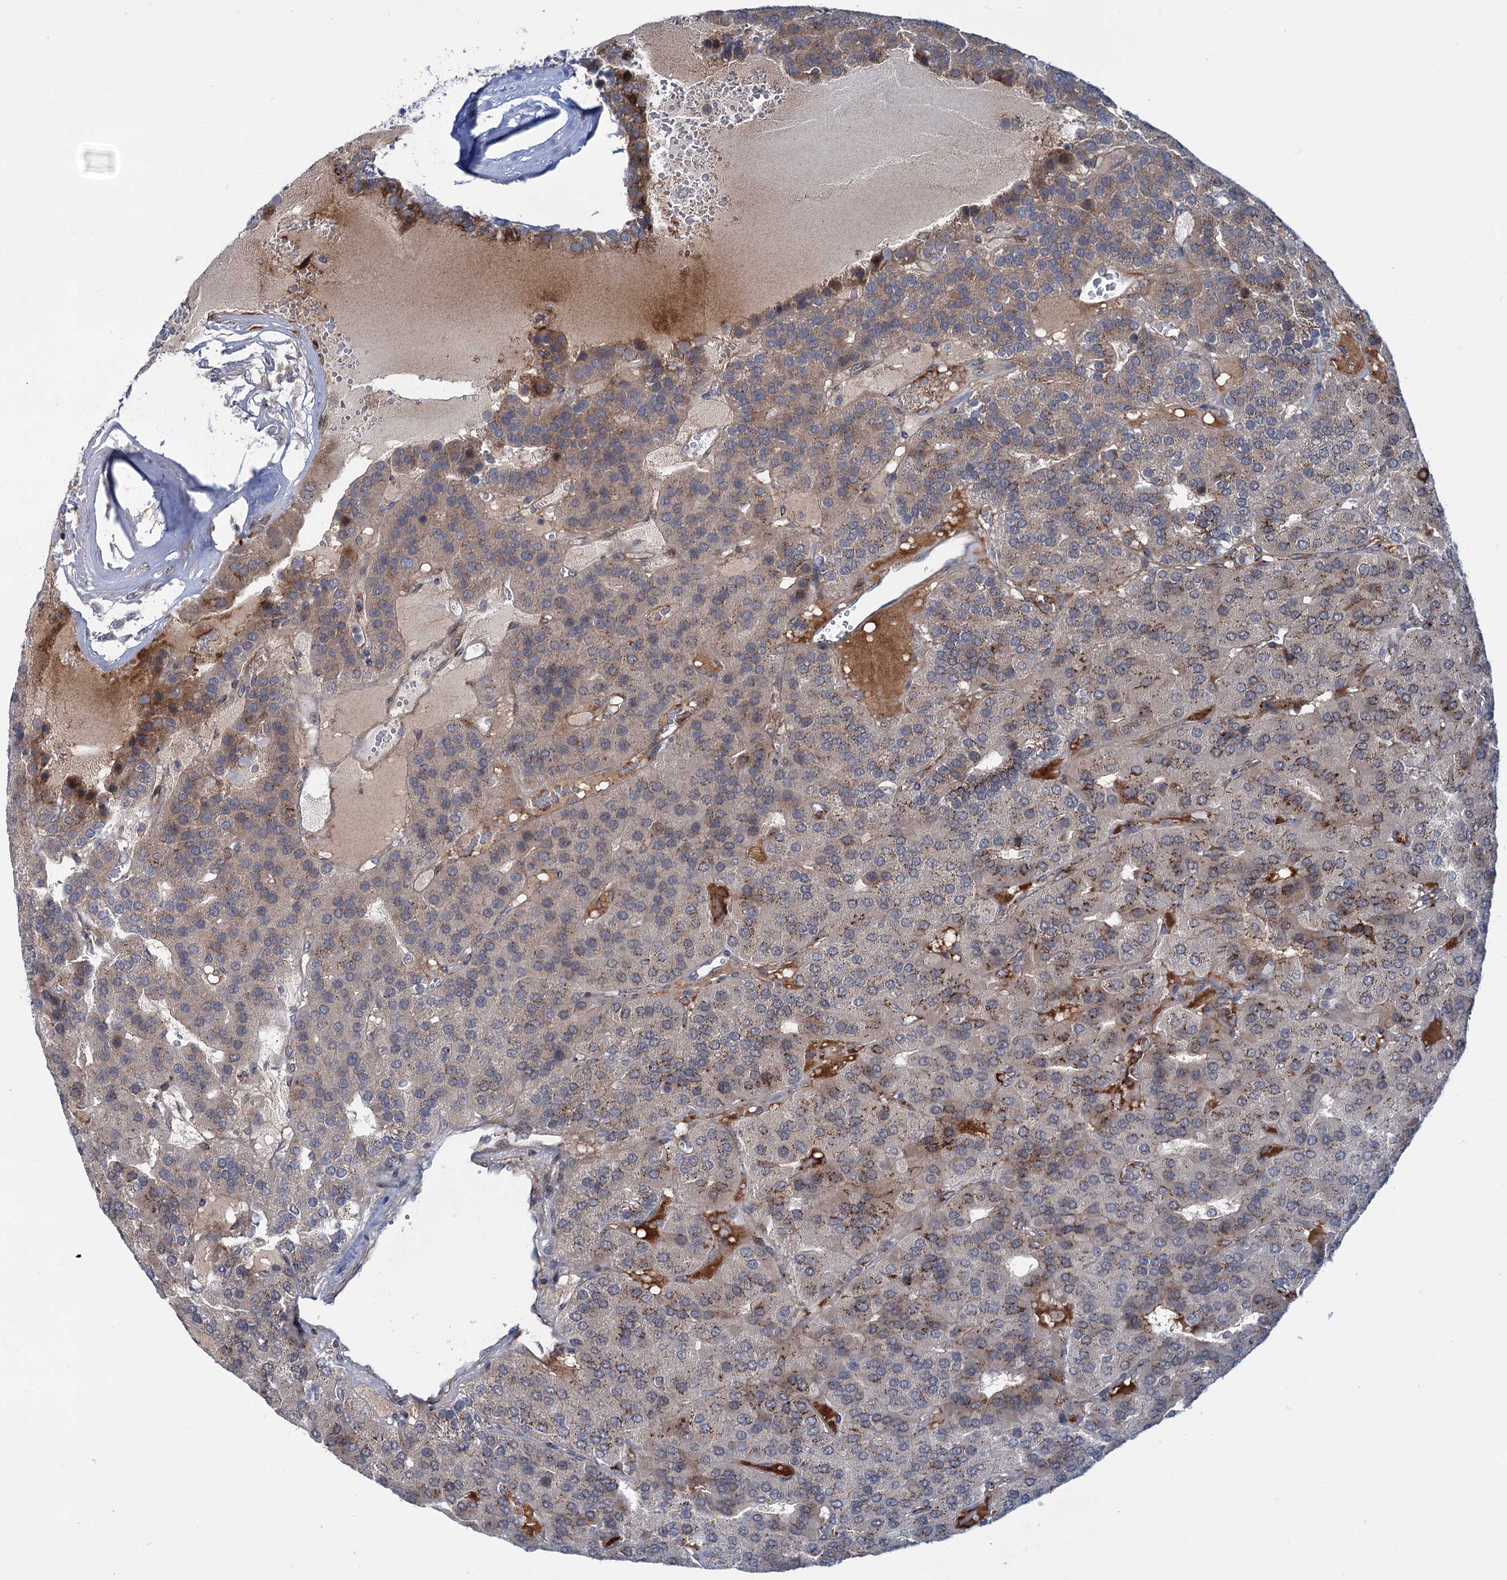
{"staining": {"intensity": "moderate", "quantity": "25%-75%", "location": "cytoplasmic/membranous"}, "tissue": "parathyroid gland", "cell_type": "Glandular cells", "image_type": "normal", "snomed": [{"axis": "morphology", "description": "Normal tissue, NOS"}, {"axis": "morphology", "description": "Adenoma, NOS"}, {"axis": "topography", "description": "Parathyroid gland"}], "caption": "Protein staining of normal parathyroid gland exhibits moderate cytoplasmic/membranous expression in approximately 25%-75% of glandular cells. (IHC, brightfield microscopy, high magnification).", "gene": "ELP4", "patient": {"sex": "female", "age": 86}}